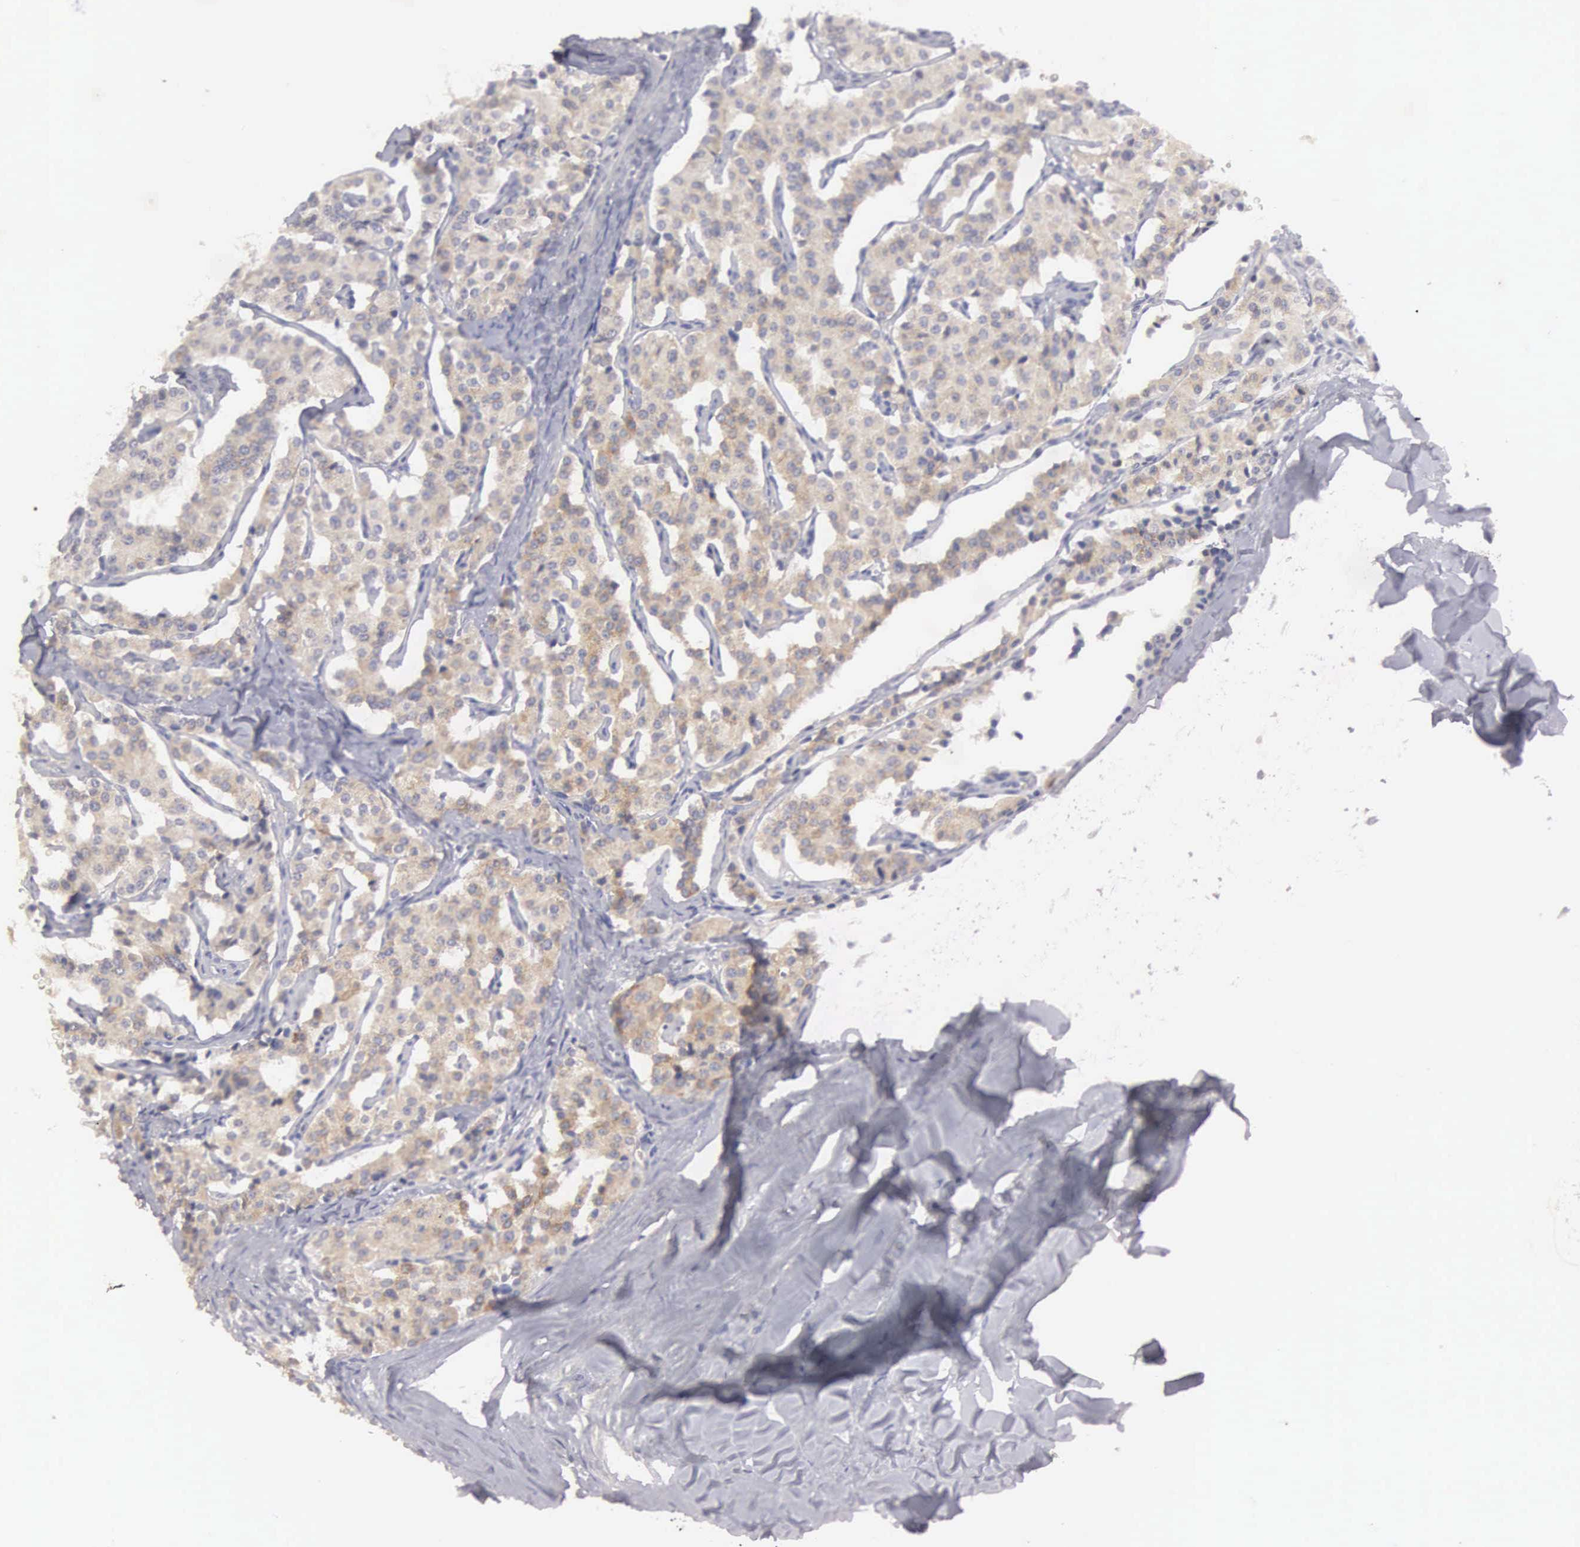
{"staining": {"intensity": "moderate", "quantity": ">75%", "location": "cytoplasmic/membranous"}, "tissue": "carcinoid", "cell_type": "Tumor cells", "image_type": "cancer", "snomed": [{"axis": "morphology", "description": "Carcinoid, malignant, NOS"}, {"axis": "topography", "description": "Bronchus"}], "caption": "Carcinoid (malignant) stained with IHC demonstrates moderate cytoplasmic/membranous expression in about >75% of tumor cells.", "gene": "CEP170B", "patient": {"sex": "male", "age": 55}}